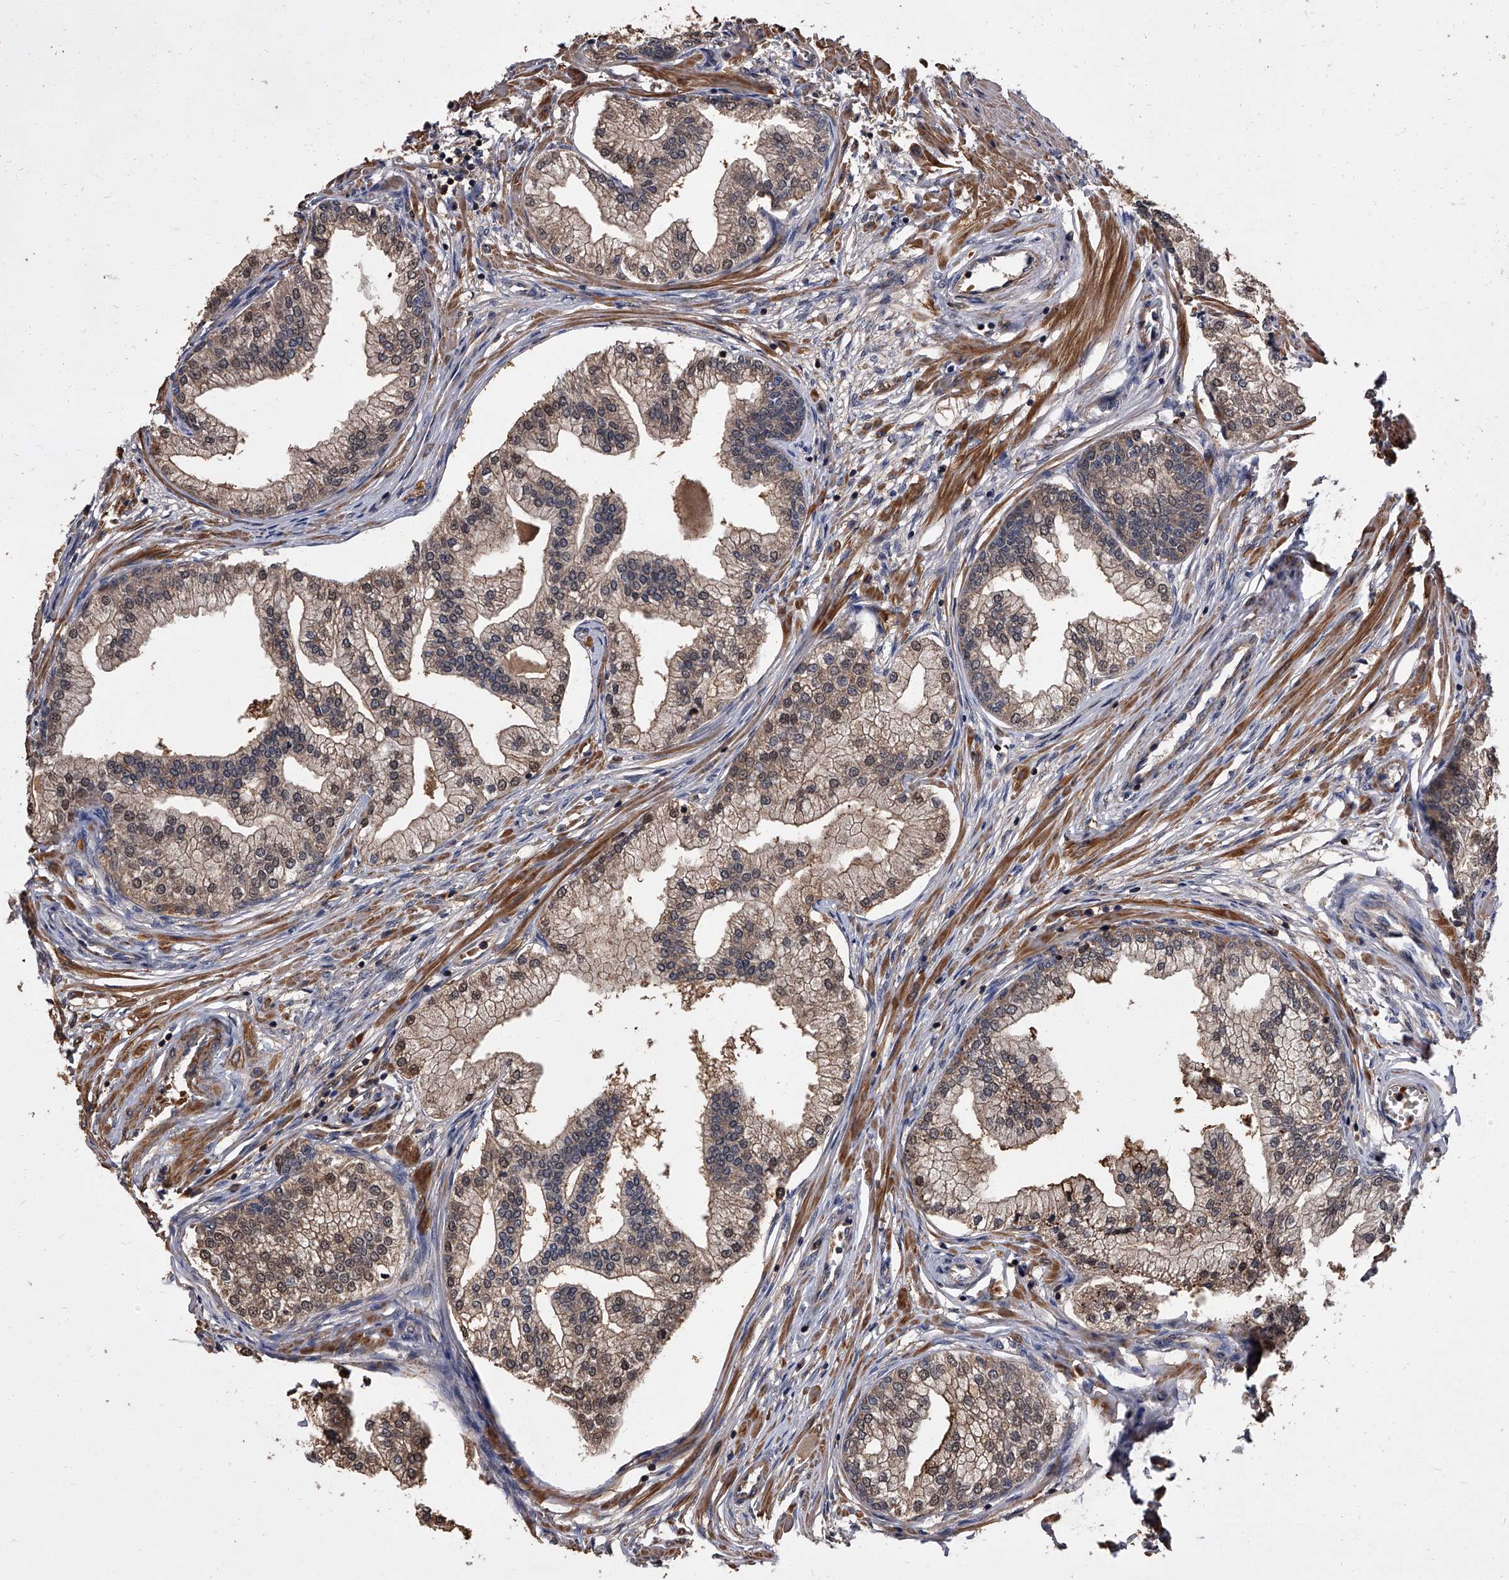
{"staining": {"intensity": "moderate", "quantity": ">75%", "location": "cytoplasmic/membranous"}, "tissue": "prostate", "cell_type": "Glandular cells", "image_type": "normal", "snomed": [{"axis": "morphology", "description": "Normal tissue, NOS"}, {"axis": "morphology", "description": "Urothelial carcinoma, Low grade"}, {"axis": "topography", "description": "Urinary bladder"}, {"axis": "topography", "description": "Prostate"}], "caption": "The image displays staining of normal prostate, revealing moderate cytoplasmic/membranous protein expression (brown color) within glandular cells.", "gene": "STK36", "patient": {"sex": "male", "age": 60}}